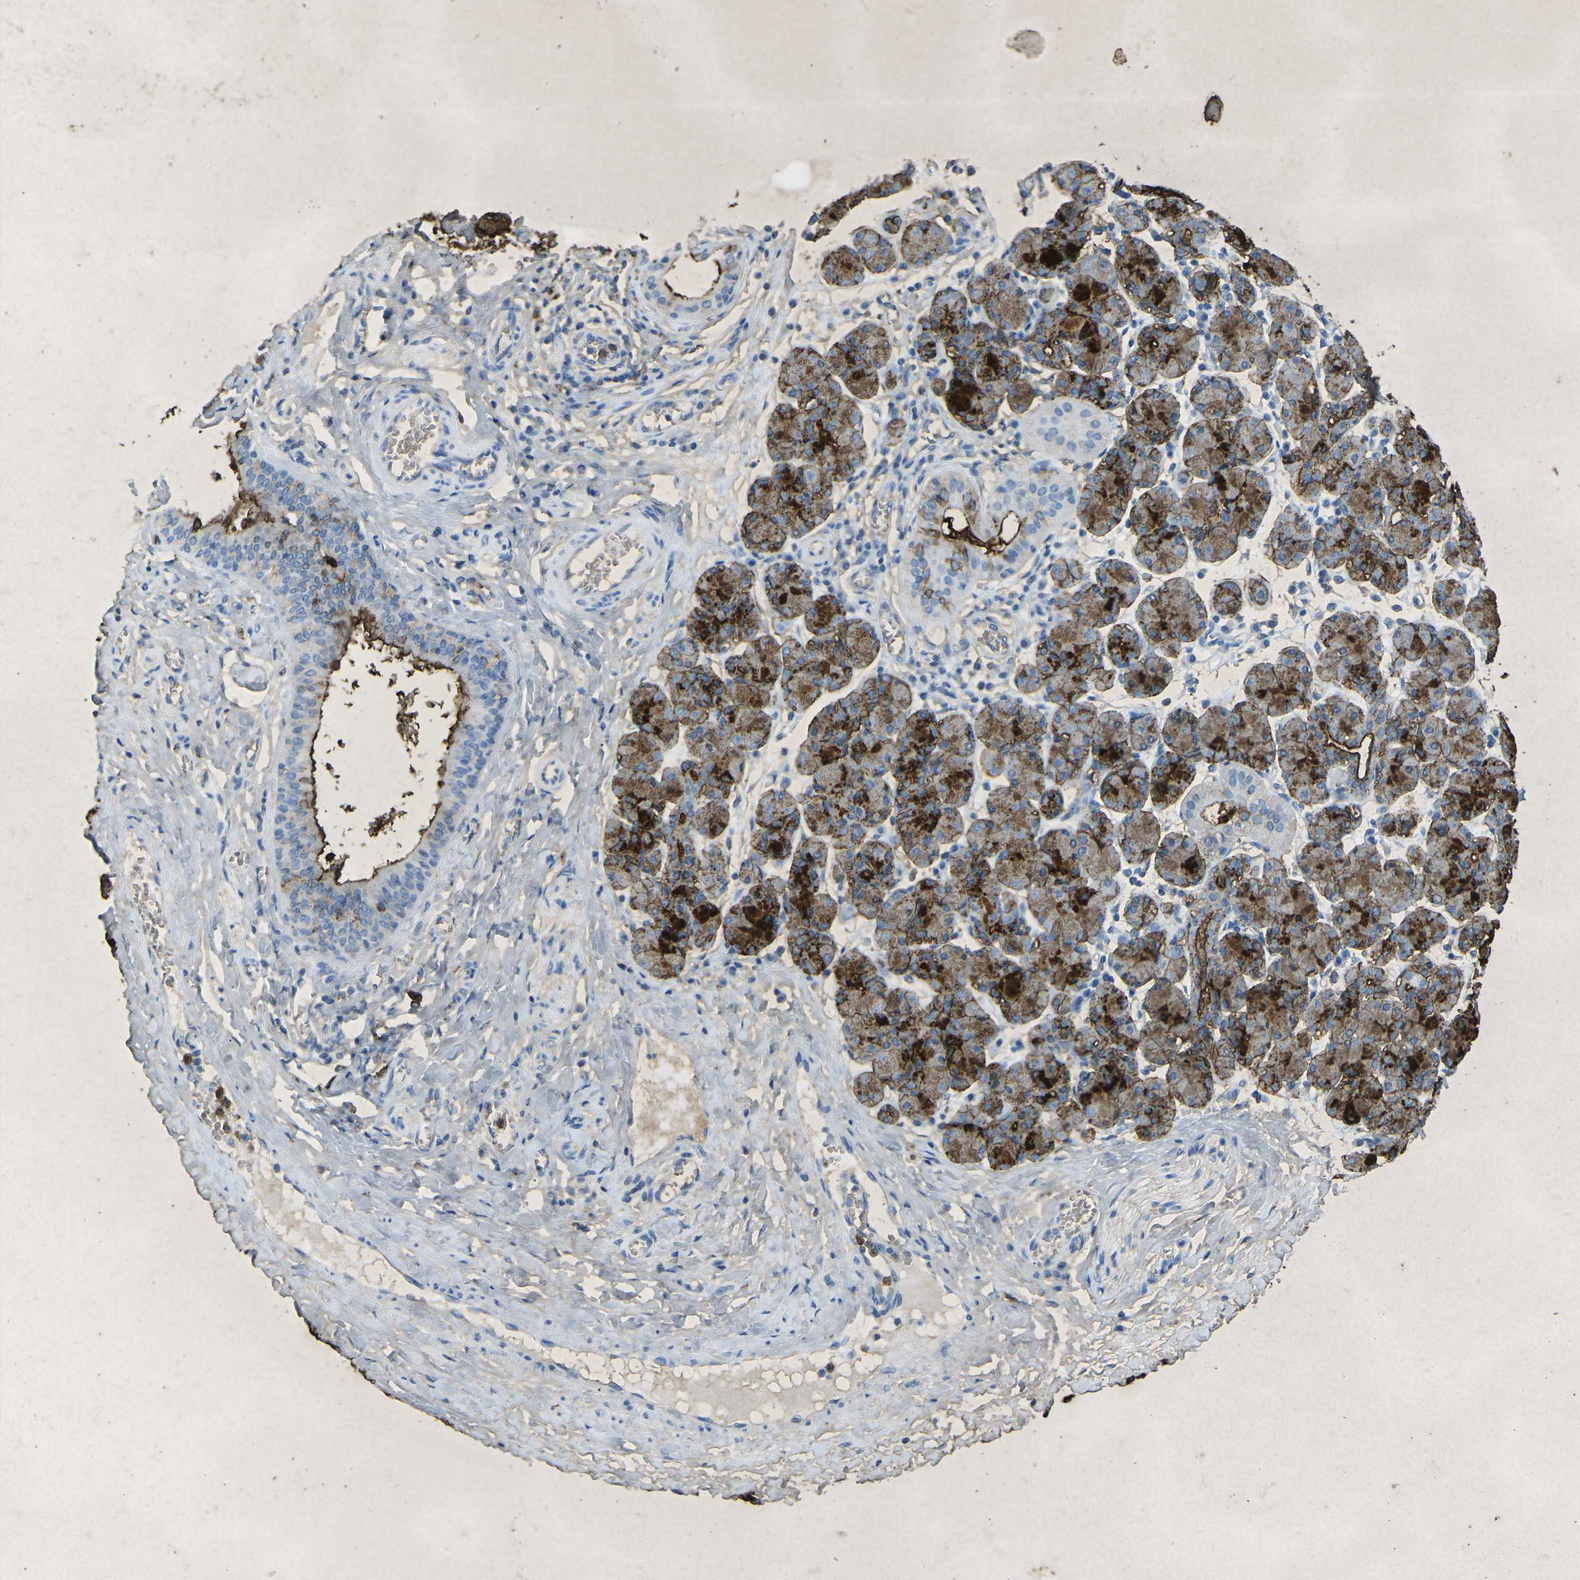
{"staining": {"intensity": "strong", "quantity": ">75%", "location": "cytoplasmic/membranous"}, "tissue": "salivary gland", "cell_type": "Glandular cells", "image_type": "normal", "snomed": [{"axis": "morphology", "description": "Normal tissue, NOS"}, {"axis": "morphology", "description": "Inflammation, NOS"}, {"axis": "topography", "description": "Lymph node"}, {"axis": "topography", "description": "Salivary gland"}], "caption": "Brown immunohistochemical staining in benign human salivary gland exhibits strong cytoplasmic/membranous expression in approximately >75% of glandular cells. (DAB (3,3'-diaminobenzidine) IHC with brightfield microscopy, high magnification).", "gene": "CTAGE1", "patient": {"sex": "male", "age": 3}}